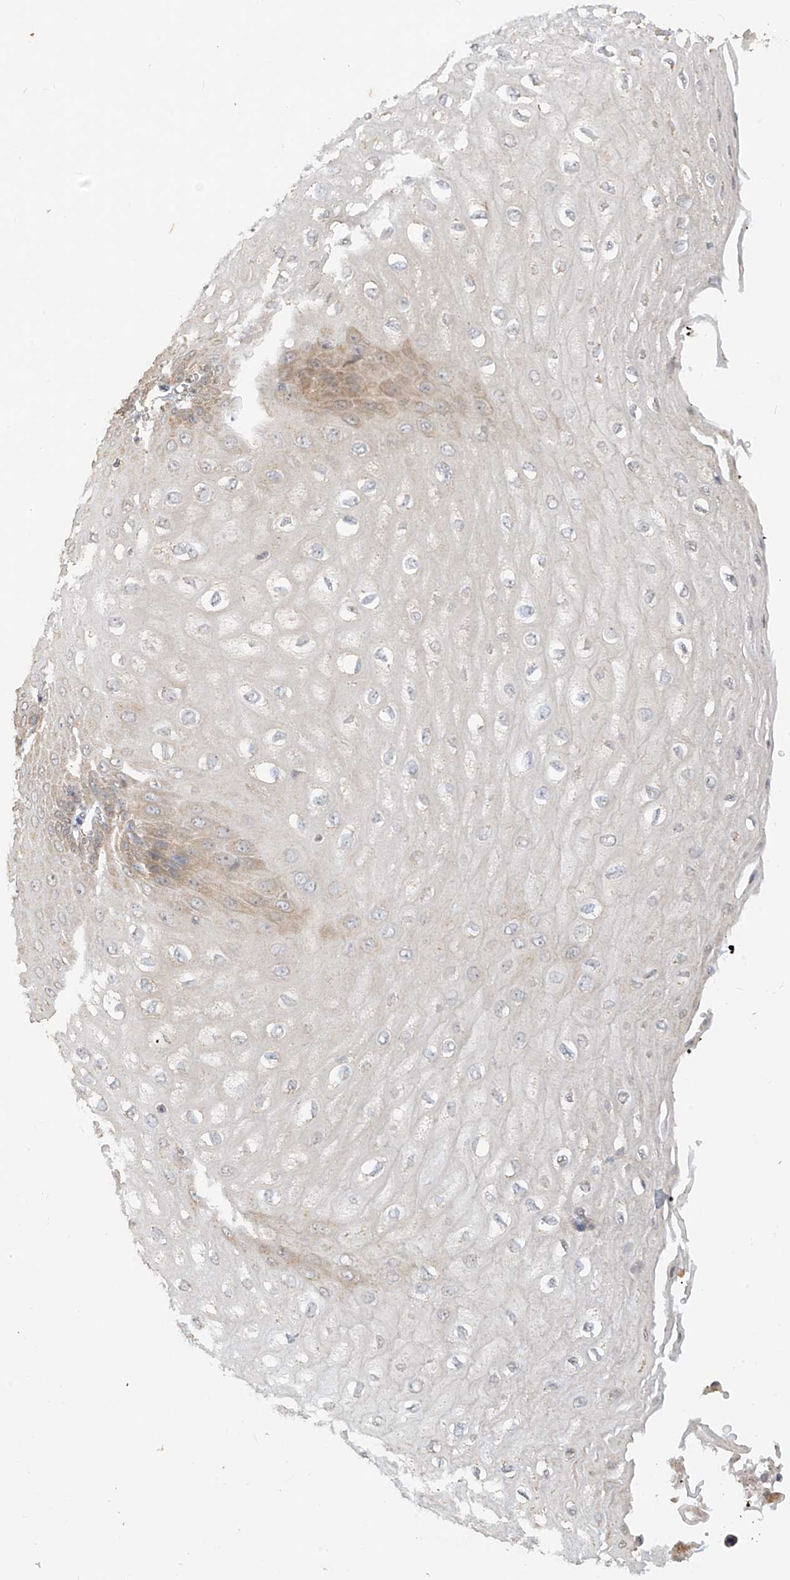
{"staining": {"intensity": "moderate", "quantity": "25%-75%", "location": "cytoplasmic/membranous"}, "tissue": "esophagus", "cell_type": "Squamous epithelial cells", "image_type": "normal", "snomed": [{"axis": "morphology", "description": "Normal tissue, NOS"}, {"axis": "topography", "description": "Esophagus"}], "caption": "Unremarkable esophagus reveals moderate cytoplasmic/membranous expression in about 25%-75% of squamous epithelial cells The protein of interest is shown in brown color, while the nuclei are stained blue..", "gene": "MTUS2", "patient": {"sex": "male", "age": 60}}